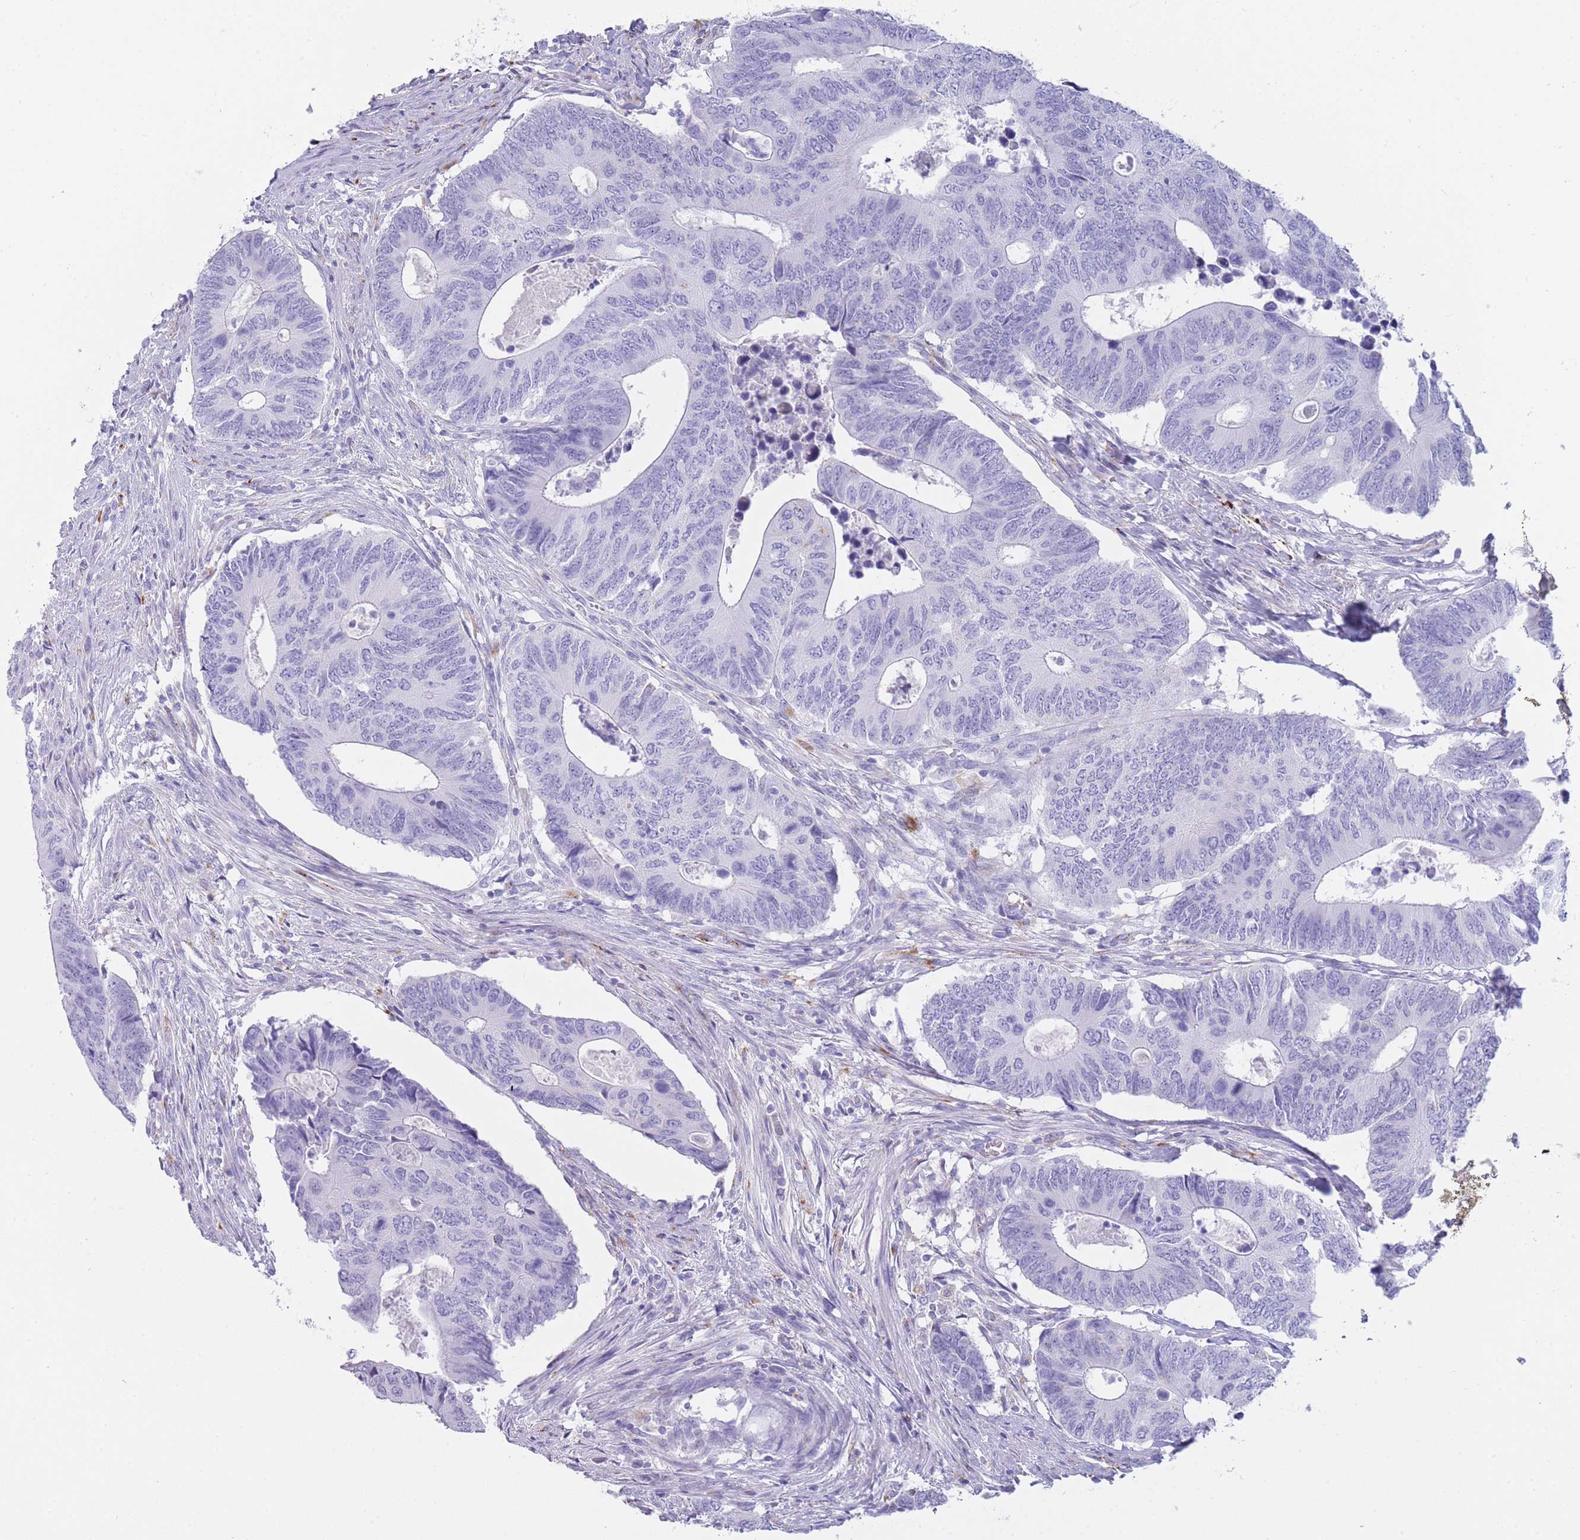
{"staining": {"intensity": "negative", "quantity": "none", "location": "none"}, "tissue": "colorectal cancer", "cell_type": "Tumor cells", "image_type": "cancer", "snomed": [{"axis": "morphology", "description": "Adenocarcinoma, NOS"}, {"axis": "topography", "description": "Colon"}], "caption": "Histopathology image shows no protein positivity in tumor cells of adenocarcinoma (colorectal) tissue.", "gene": "GAA", "patient": {"sex": "male", "age": 87}}